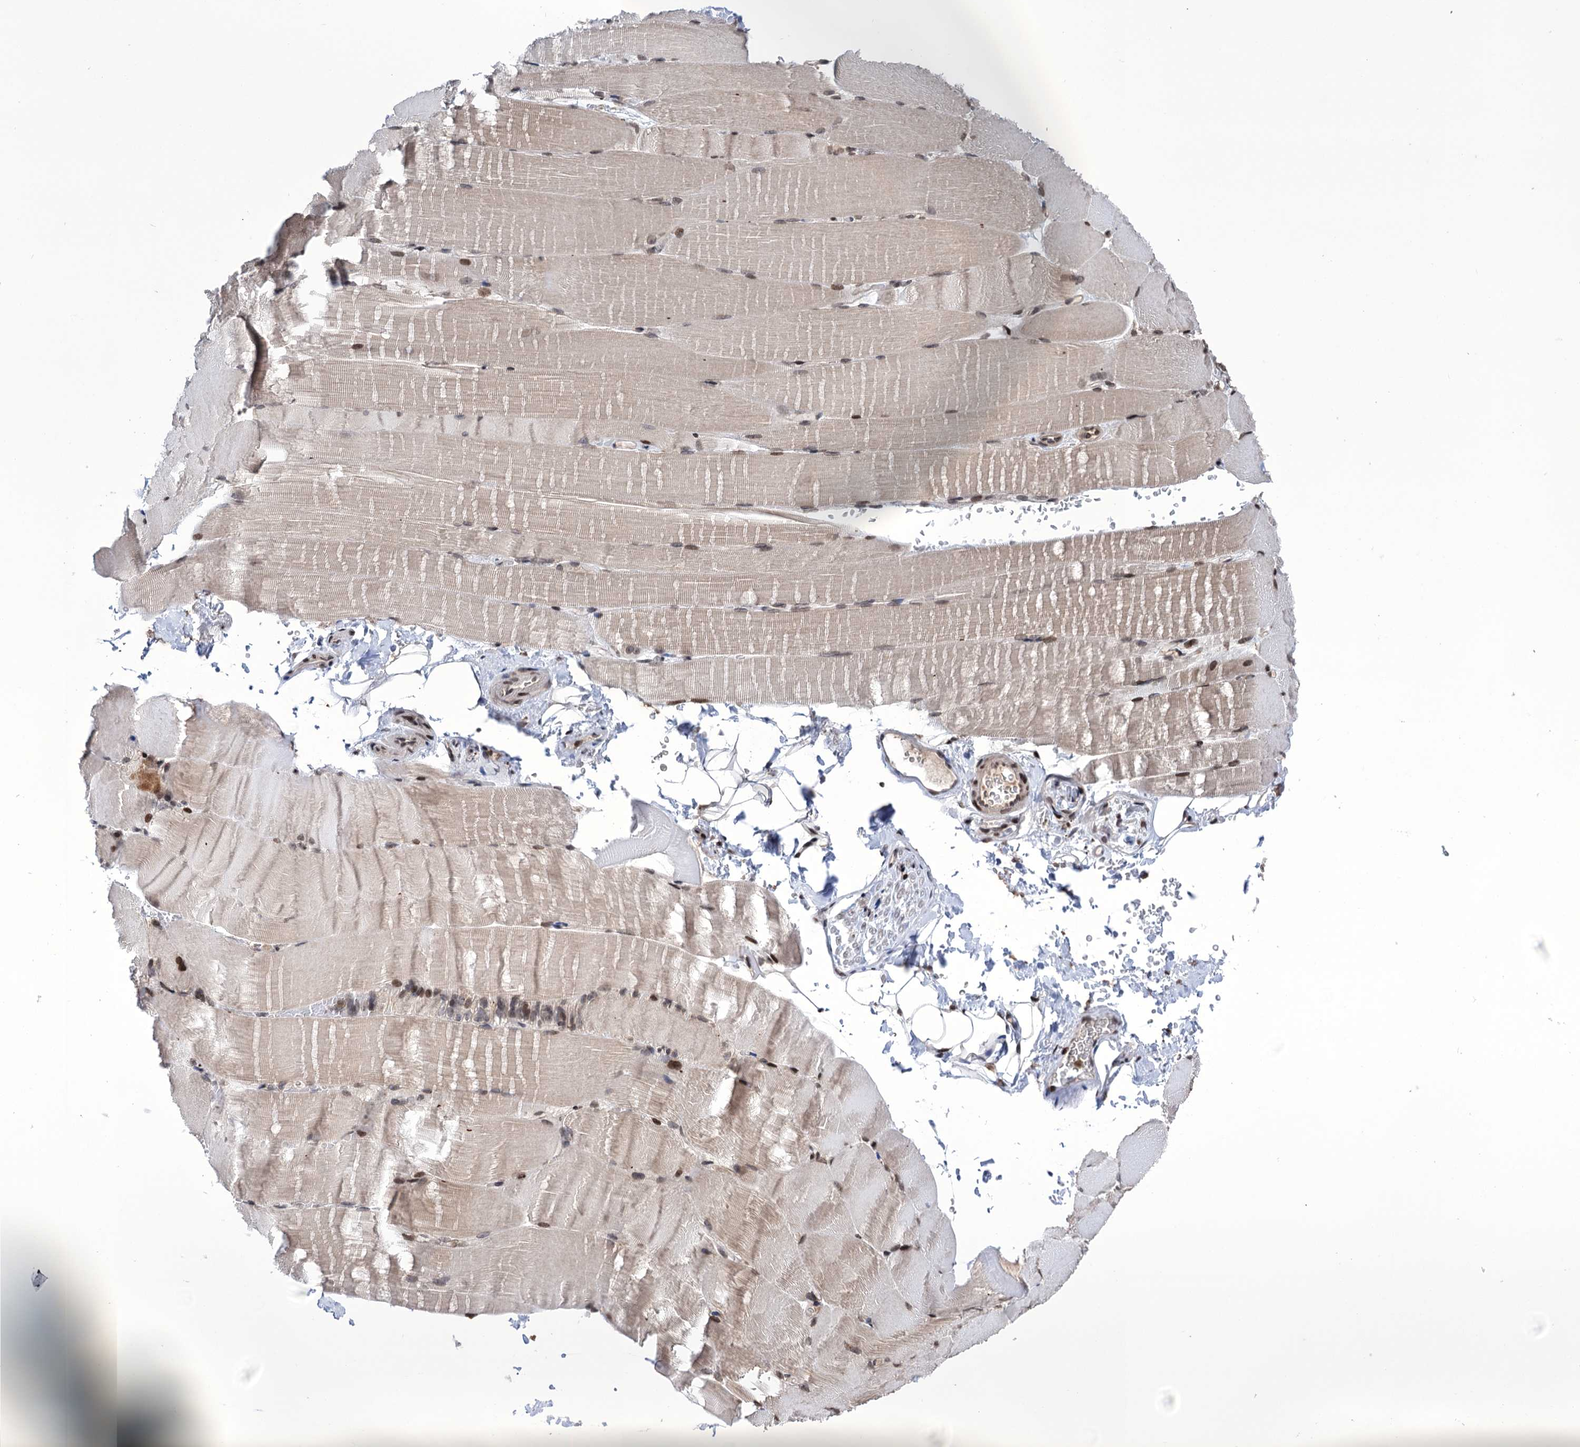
{"staining": {"intensity": "moderate", "quantity": "25%-75%", "location": "cytoplasmic/membranous,nuclear"}, "tissue": "skeletal muscle", "cell_type": "Myocytes", "image_type": "normal", "snomed": [{"axis": "morphology", "description": "Normal tissue, NOS"}, {"axis": "topography", "description": "Skeletal muscle"}, {"axis": "topography", "description": "Parathyroid gland"}], "caption": "Protein staining of normal skeletal muscle displays moderate cytoplasmic/membranous,nuclear staining in approximately 25%-75% of myocytes. (brown staining indicates protein expression, while blue staining denotes nuclei).", "gene": "CCDC77", "patient": {"sex": "female", "age": 37}}